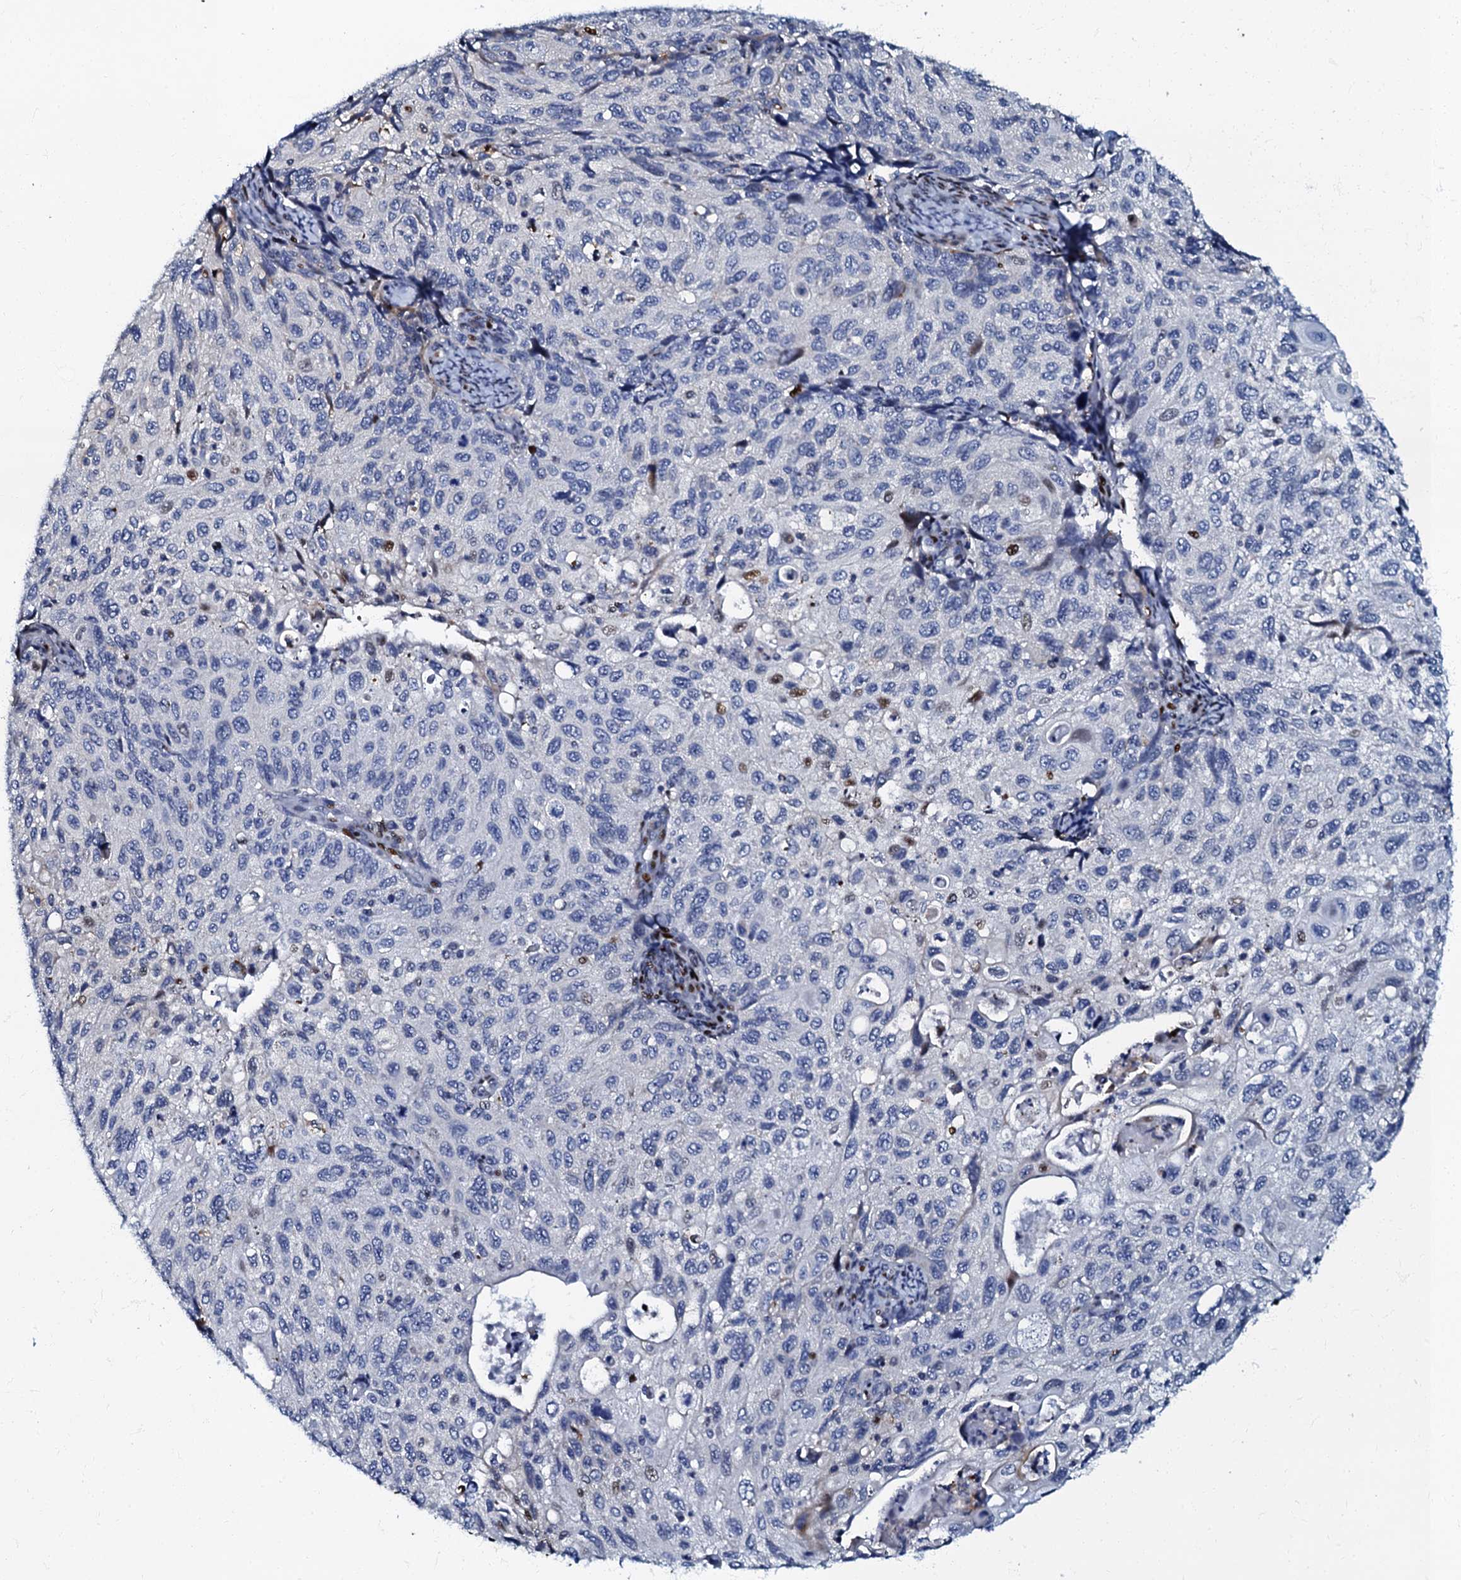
{"staining": {"intensity": "negative", "quantity": "none", "location": "none"}, "tissue": "cervical cancer", "cell_type": "Tumor cells", "image_type": "cancer", "snomed": [{"axis": "morphology", "description": "Squamous cell carcinoma, NOS"}, {"axis": "topography", "description": "Cervix"}], "caption": "Immunohistochemical staining of squamous cell carcinoma (cervical) displays no significant positivity in tumor cells. (DAB immunohistochemistry (IHC), high magnification).", "gene": "MFSD5", "patient": {"sex": "female", "age": 70}}